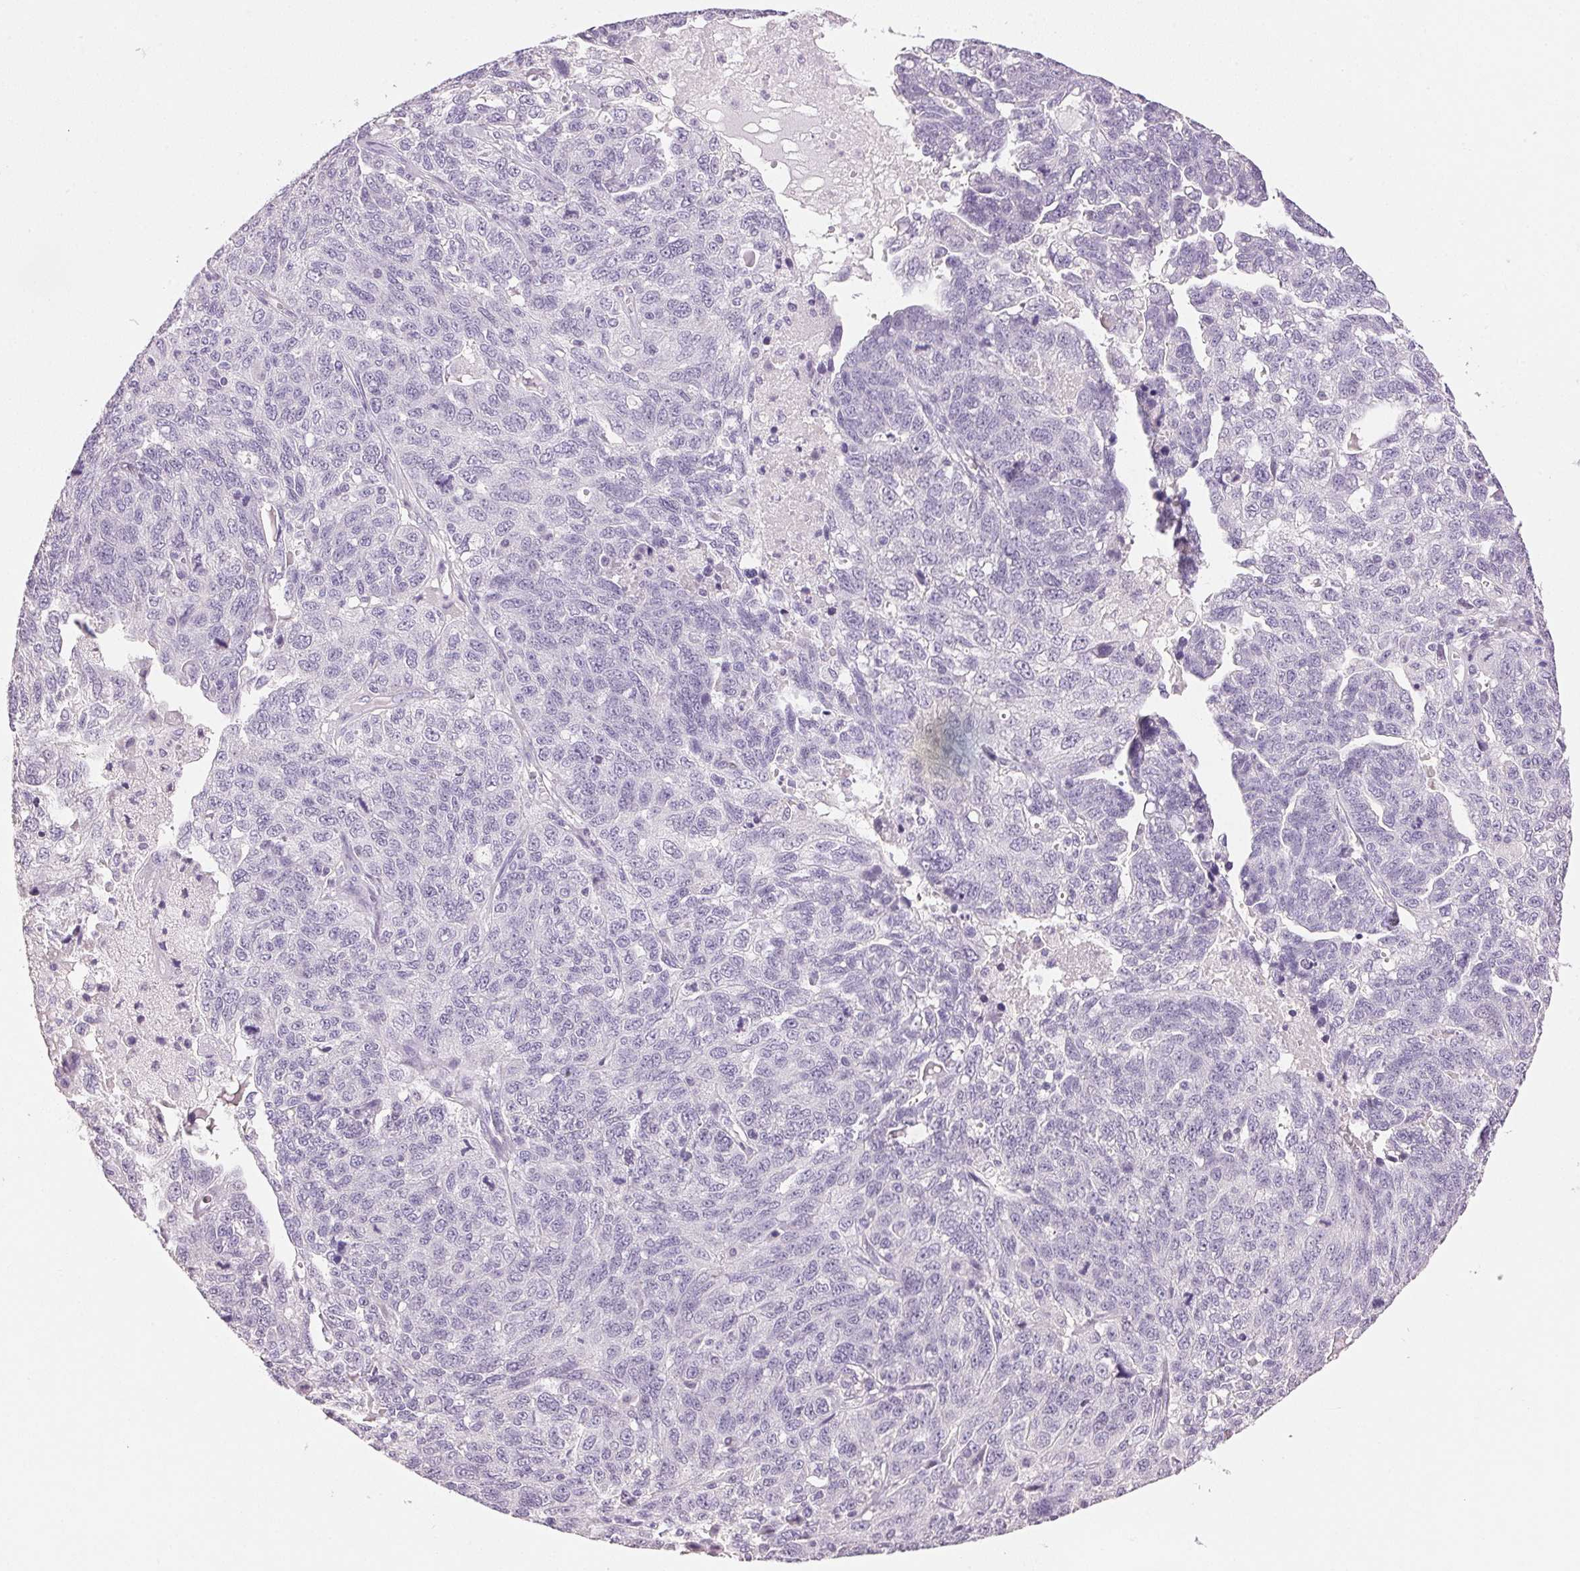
{"staining": {"intensity": "negative", "quantity": "none", "location": "none"}, "tissue": "ovarian cancer", "cell_type": "Tumor cells", "image_type": "cancer", "snomed": [{"axis": "morphology", "description": "Cystadenocarcinoma, serous, NOS"}, {"axis": "topography", "description": "Ovary"}], "caption": "Ovarian serous cystadenocarcinoma was stained to show a protein in brown. There is no significant expression in tumor cells. Nuclei are stained in blue.", "gene": "IGFBP1", "patient": {"sex": "female", "age": 71}}